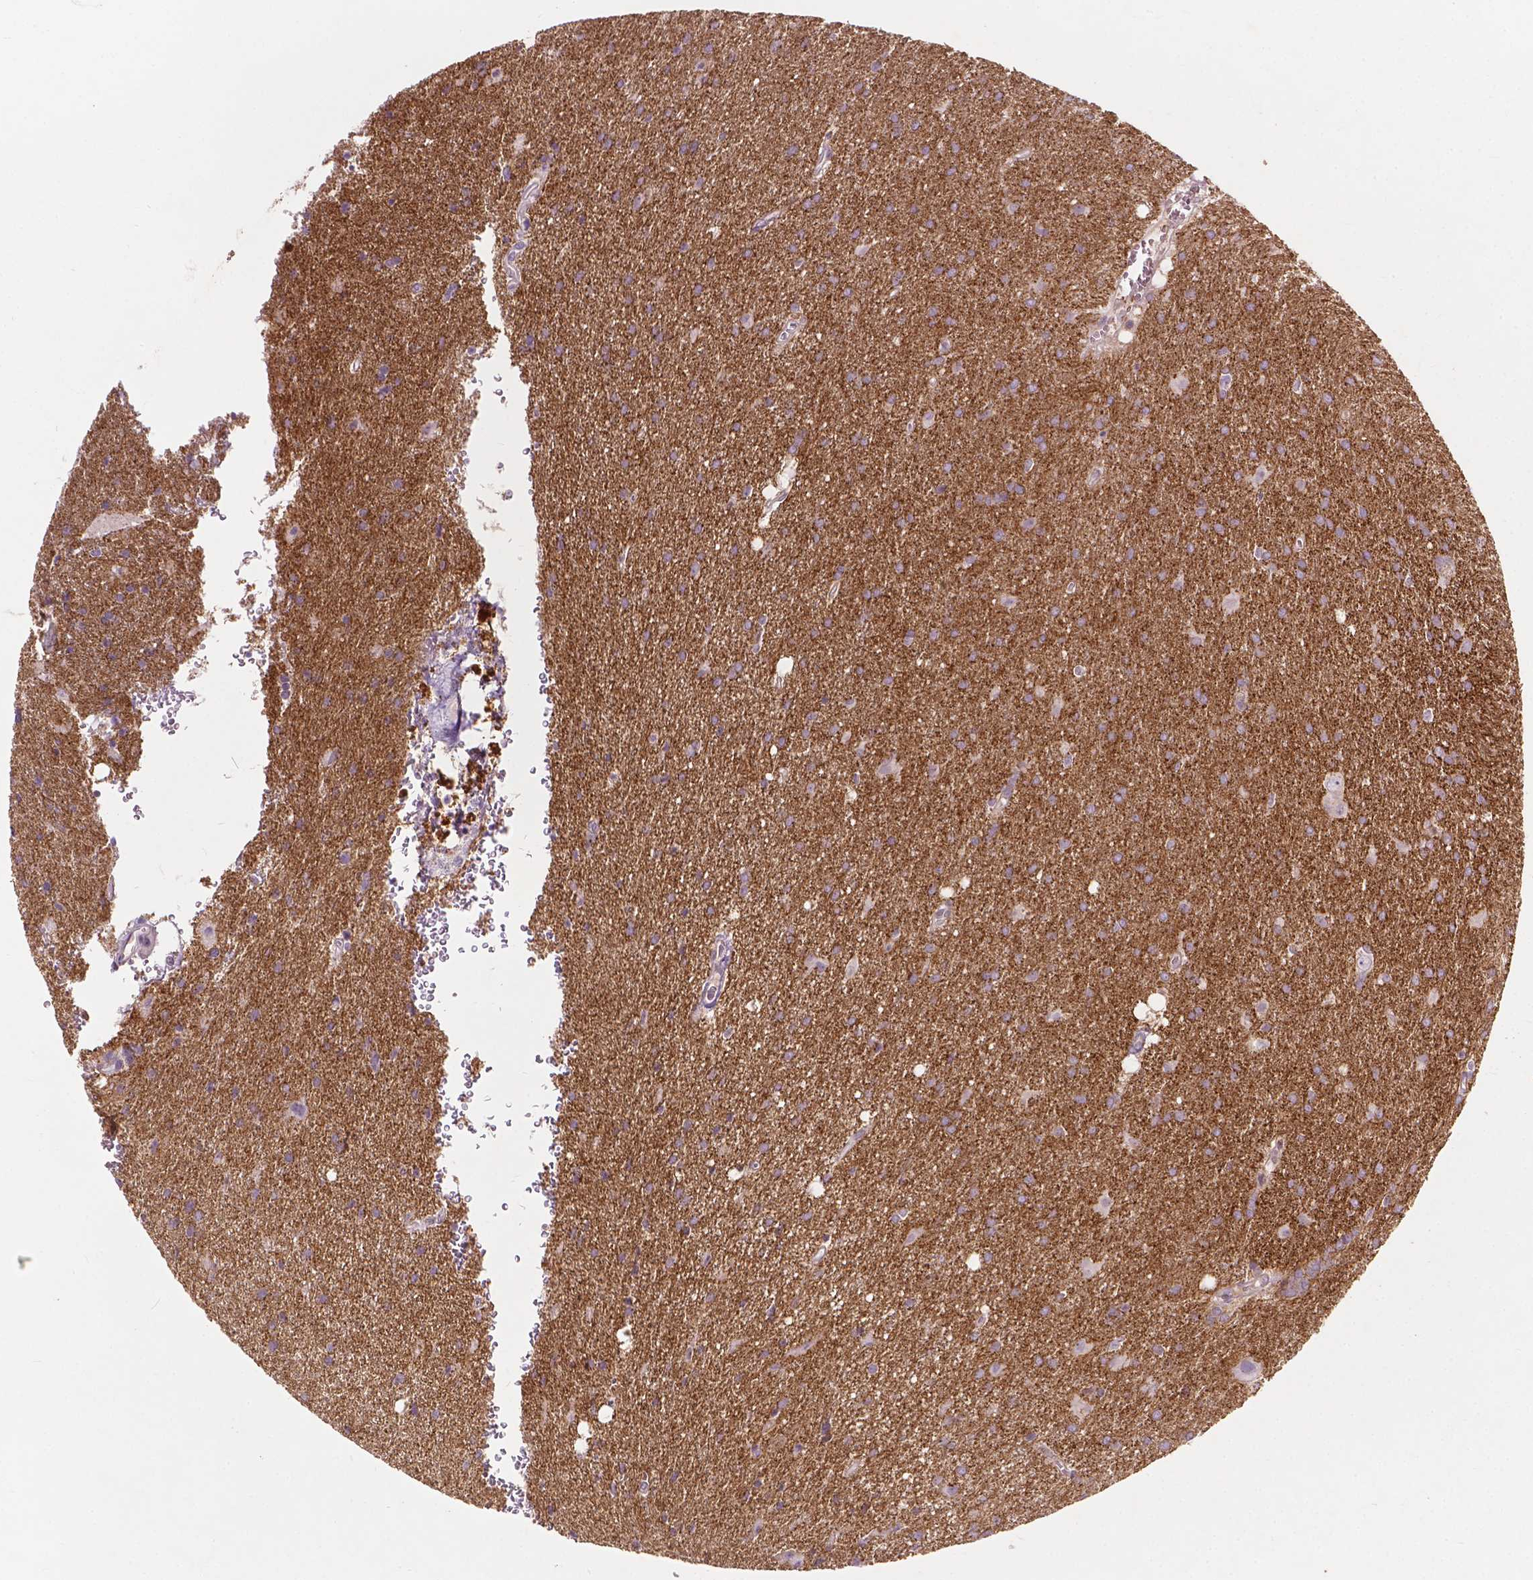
{"staining": {"intensity": "weak", "quantity": "<25%", "location": "cytoplasmic/membranous"}, "tissue": "glioma", "cell_type": "Tumor cells", "image_type": "cancer", "snomed": [{"axis": "morphology", "description": "Glioma, malignant, Low grade"}, {"axis": "topography", "description": "Brain"}], "caption": "A histopathology image of glioma stained for a protein exhibits no brown staining in tumor cells.", "gene": "GPR37", "patient": {"sex": "male", "age": 58}}